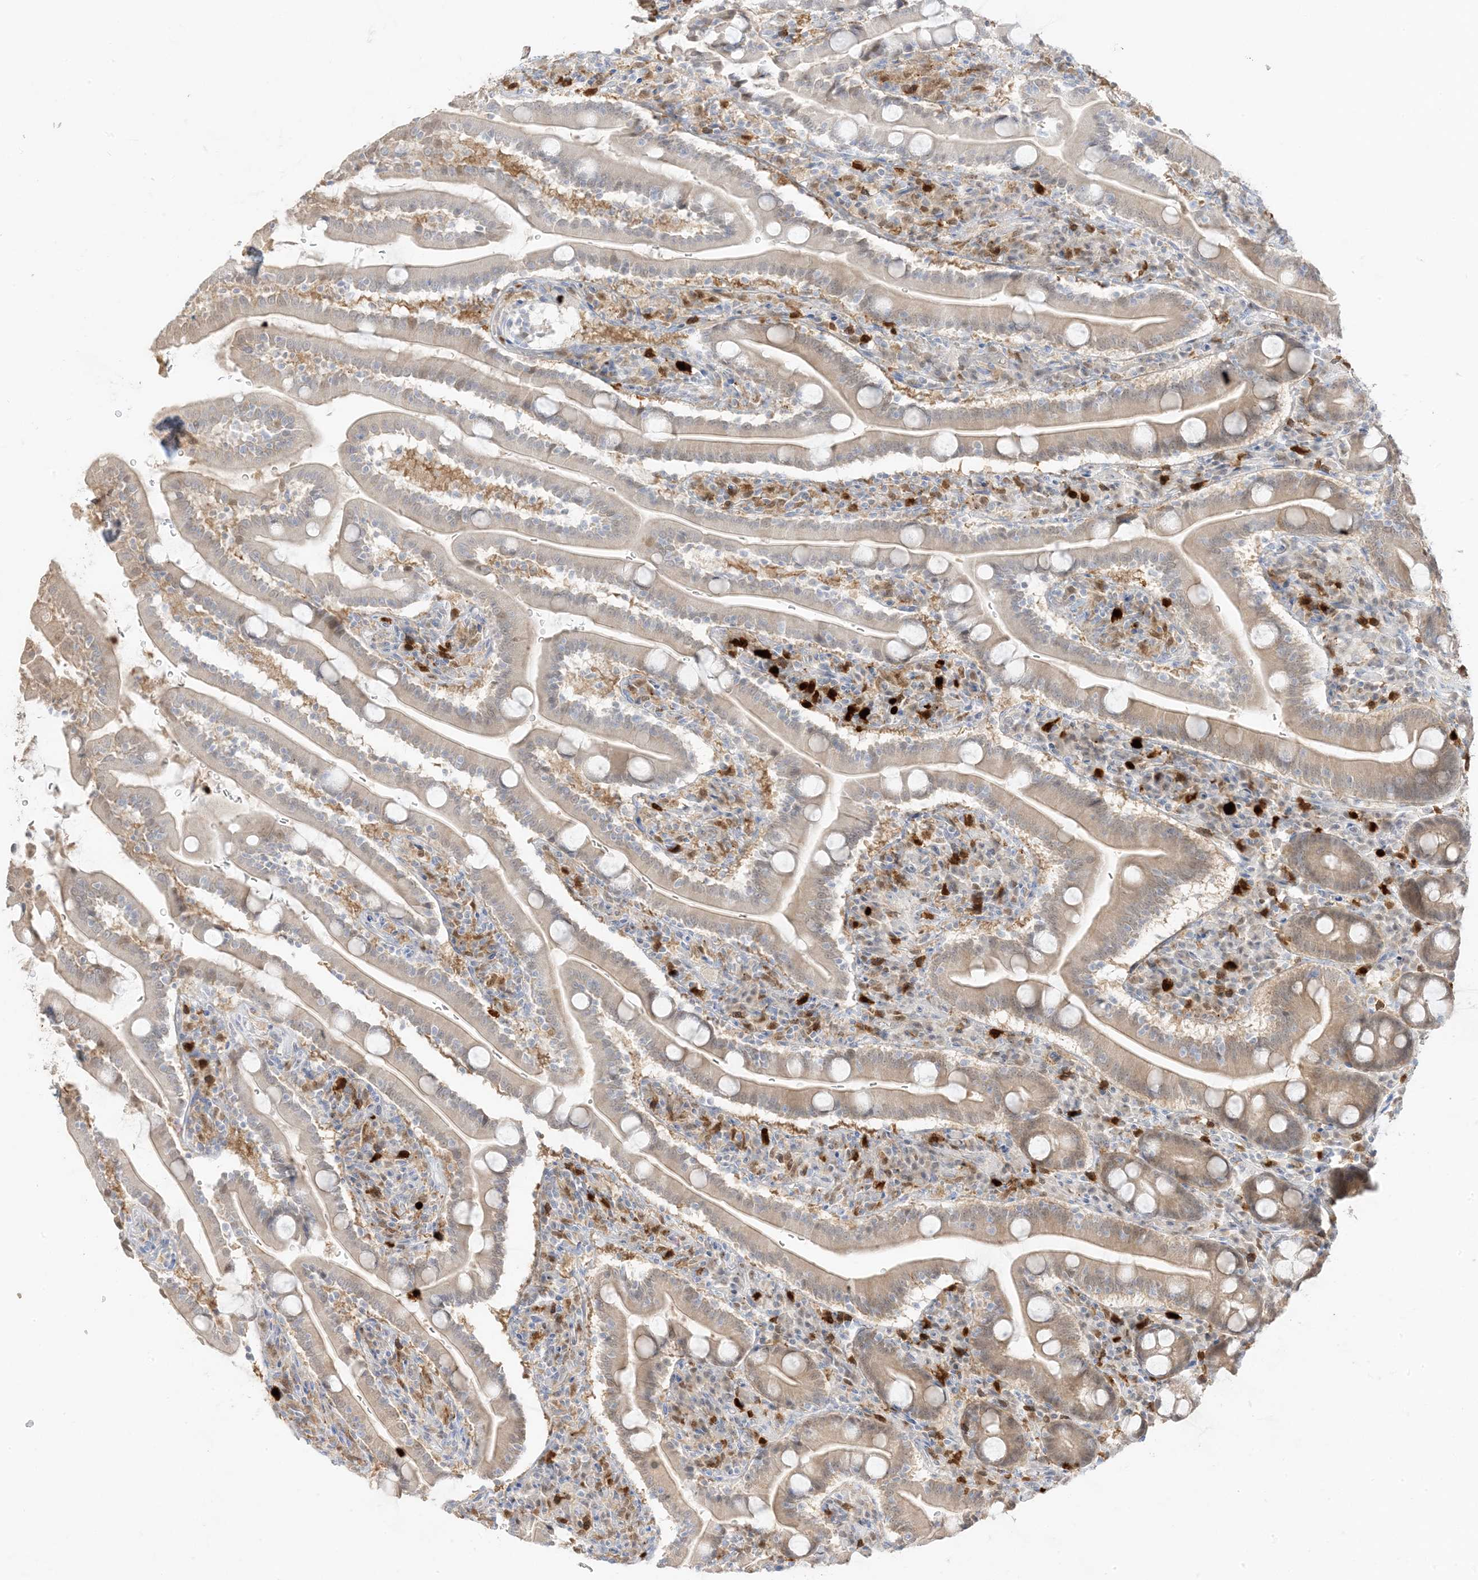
{"staining": {"intensity": "weak", "quantity": "25%-75%", "location": "cytoplasmic/membranous,nuclear"}, "tissue": "duodenum", "cell_type": "Glandular cells", "image_type": "normal", "snomed": [{"axis": "morphology", "description": "Normal tissue, NOS"}, {"axis": "topography", "description": "Duodenum"}], "caption": "This is an image of IHC staining of benign duodenum, which shows weak positivity in the cytoplasmic/membranous,nuclear of glandular cells.", "gene": "GCA", "patient": {"sex": "male", "age": 35}}